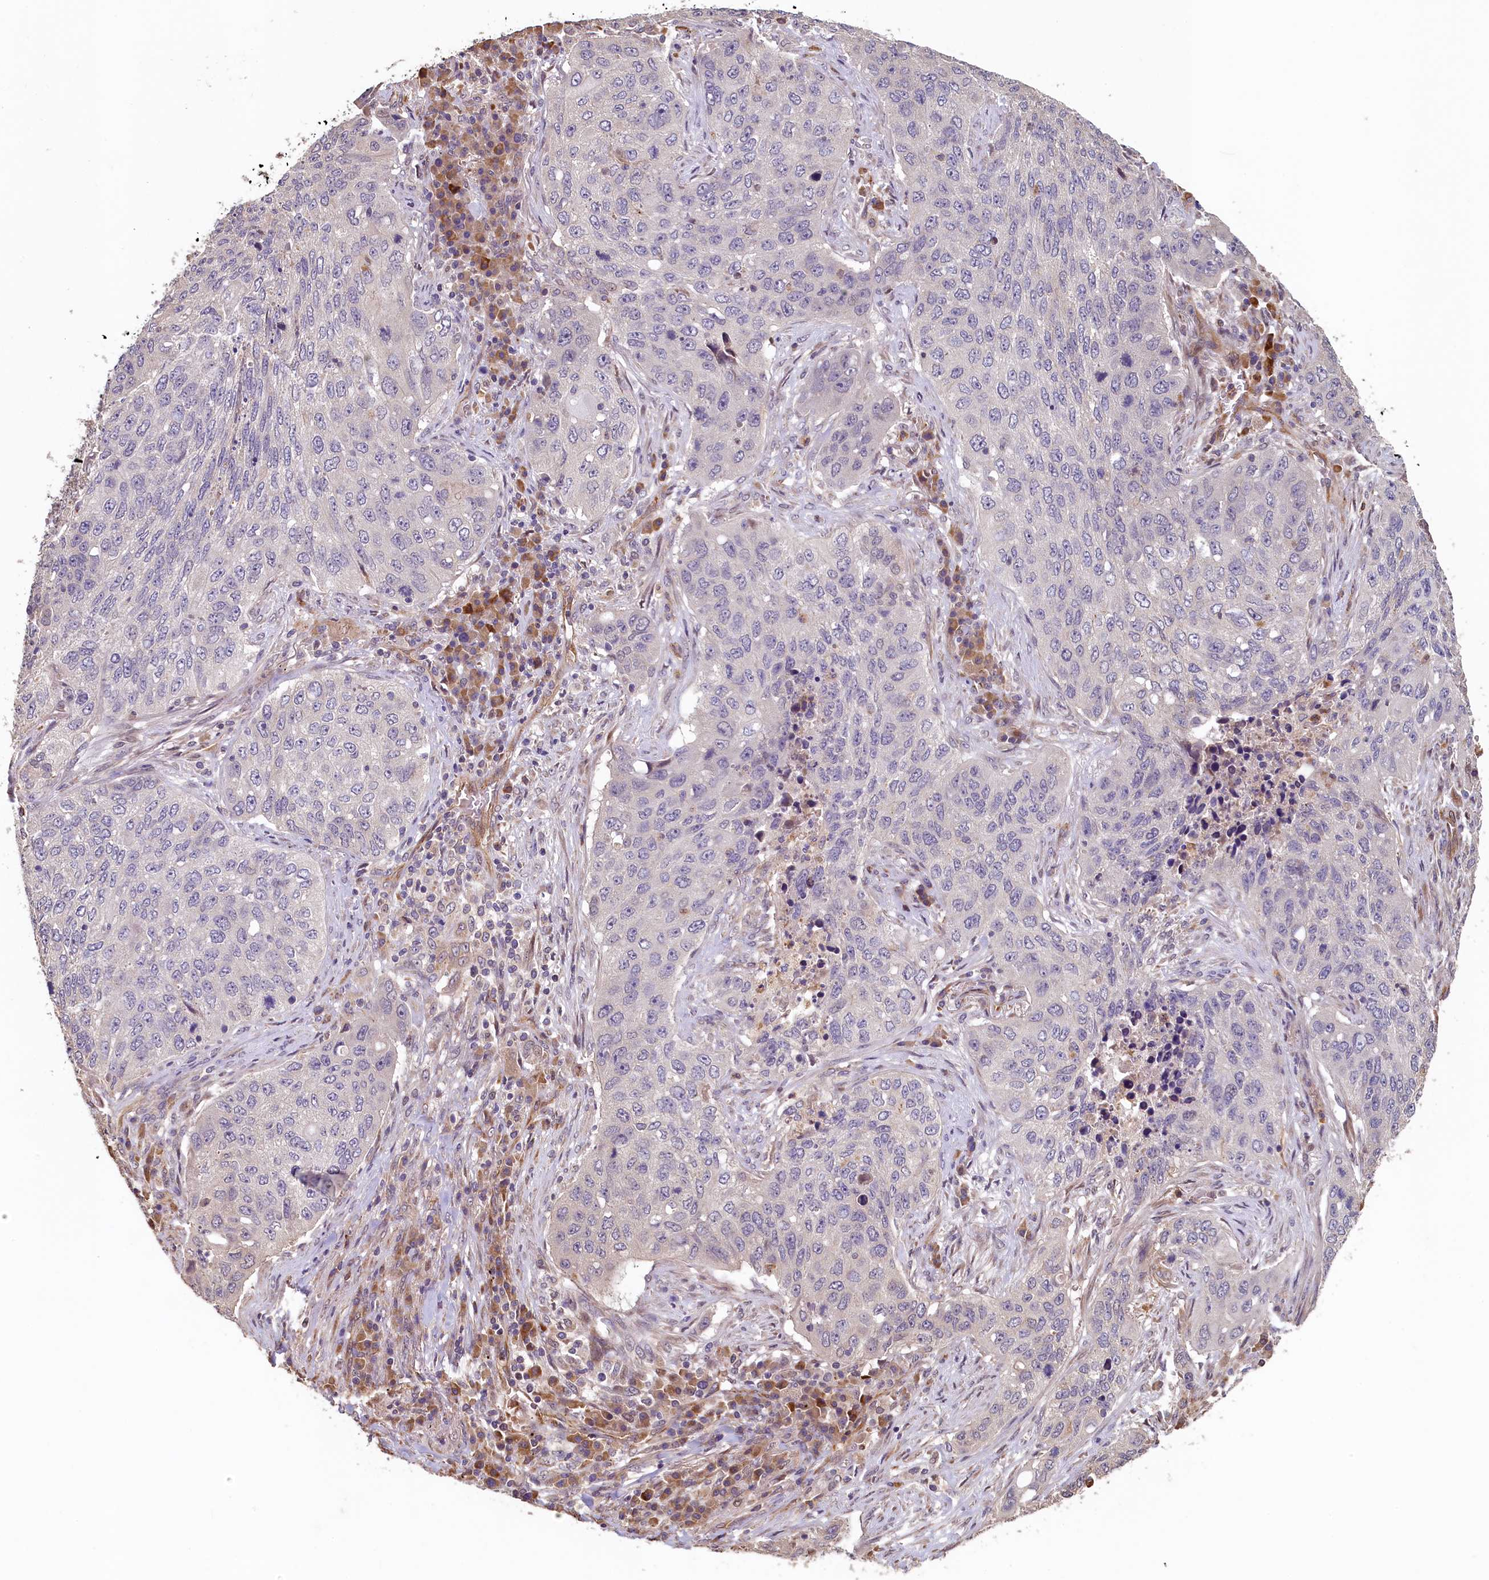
{"staining": {"intensity": "negative", "quantity": "none", "location": "none"}, "tissue": "lung cancer", "cell_type": "Tumor cells", "image_type": "cancer", "snomed": [{"axis": "morphology", "description": "Squamous cell carcinoma, NOS"}, {"axis": "topography", "description": "Lung"}], "caption": "This is an IHC micrograph of lung cancer (squamous cell carcinoma). There is no staining in tumor cells.", "gene": "ACSBG1", "patient": {"sex": "female", "age": 63}}